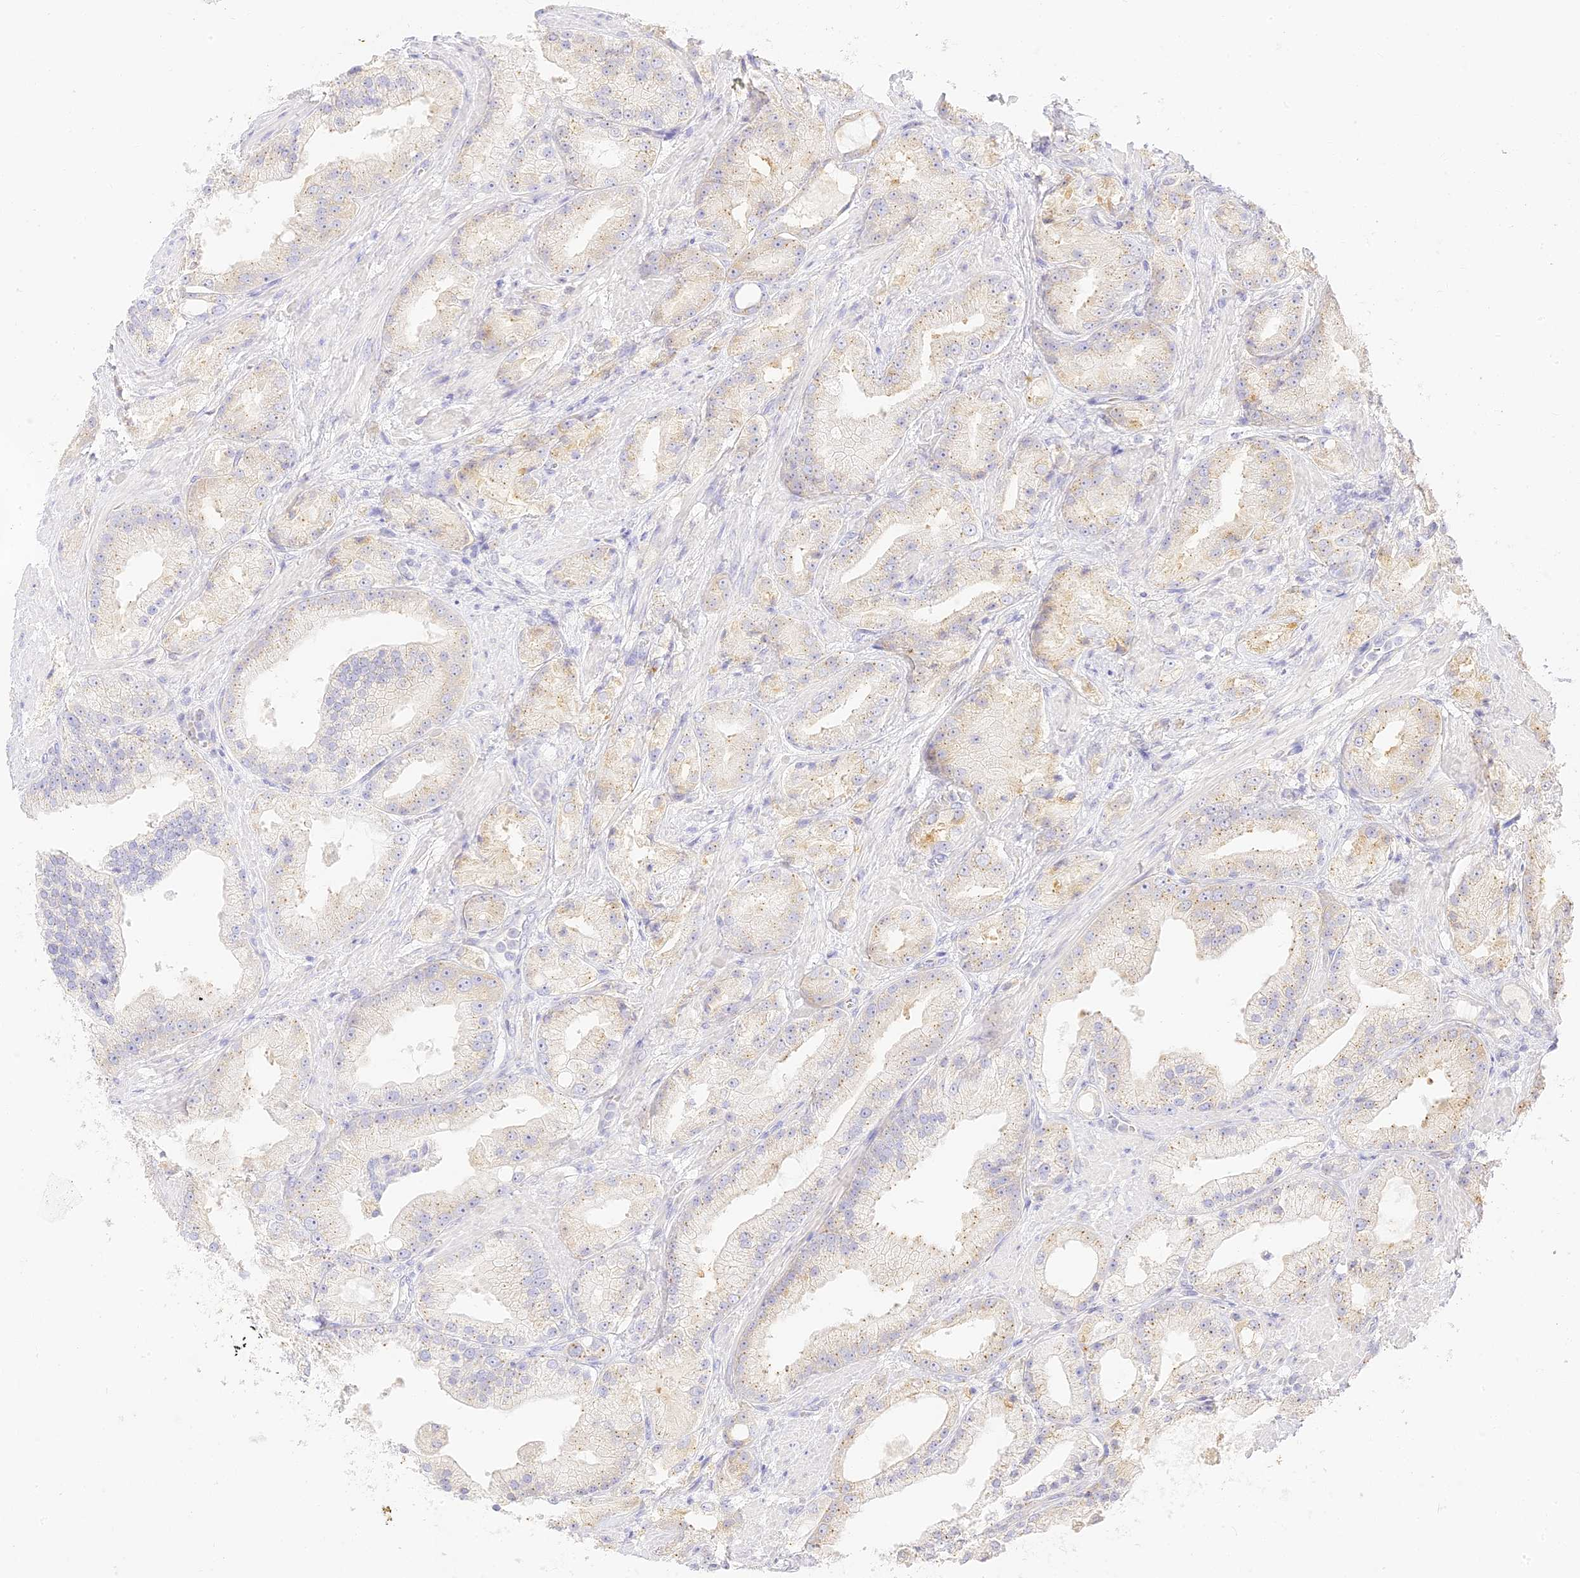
{"staining": {"intensity": "weak", "quantity": "25%-75%", "location": "cytoplasmic/membranous"}, "tissue": "prostate cancer", "cell_type": "Tumor cells", "image_type": "cancer", "snomed": [{"axis": "morphology", "description": "Adenocarcinoma, Low grade"}, {"axis": "topography", "description": "Prostate"}], "caption": "IHC of human prostate cancer (adenocarcinoma (low-grade)) shows low levels of weak cytoplasmic/membranous positivity in about 25%-75% of tumor cells. (Brightfield microscopy of DAB IHC at high magnification).", "gene": "SEC13", "patient": {"sex": "male", "age": 67}}